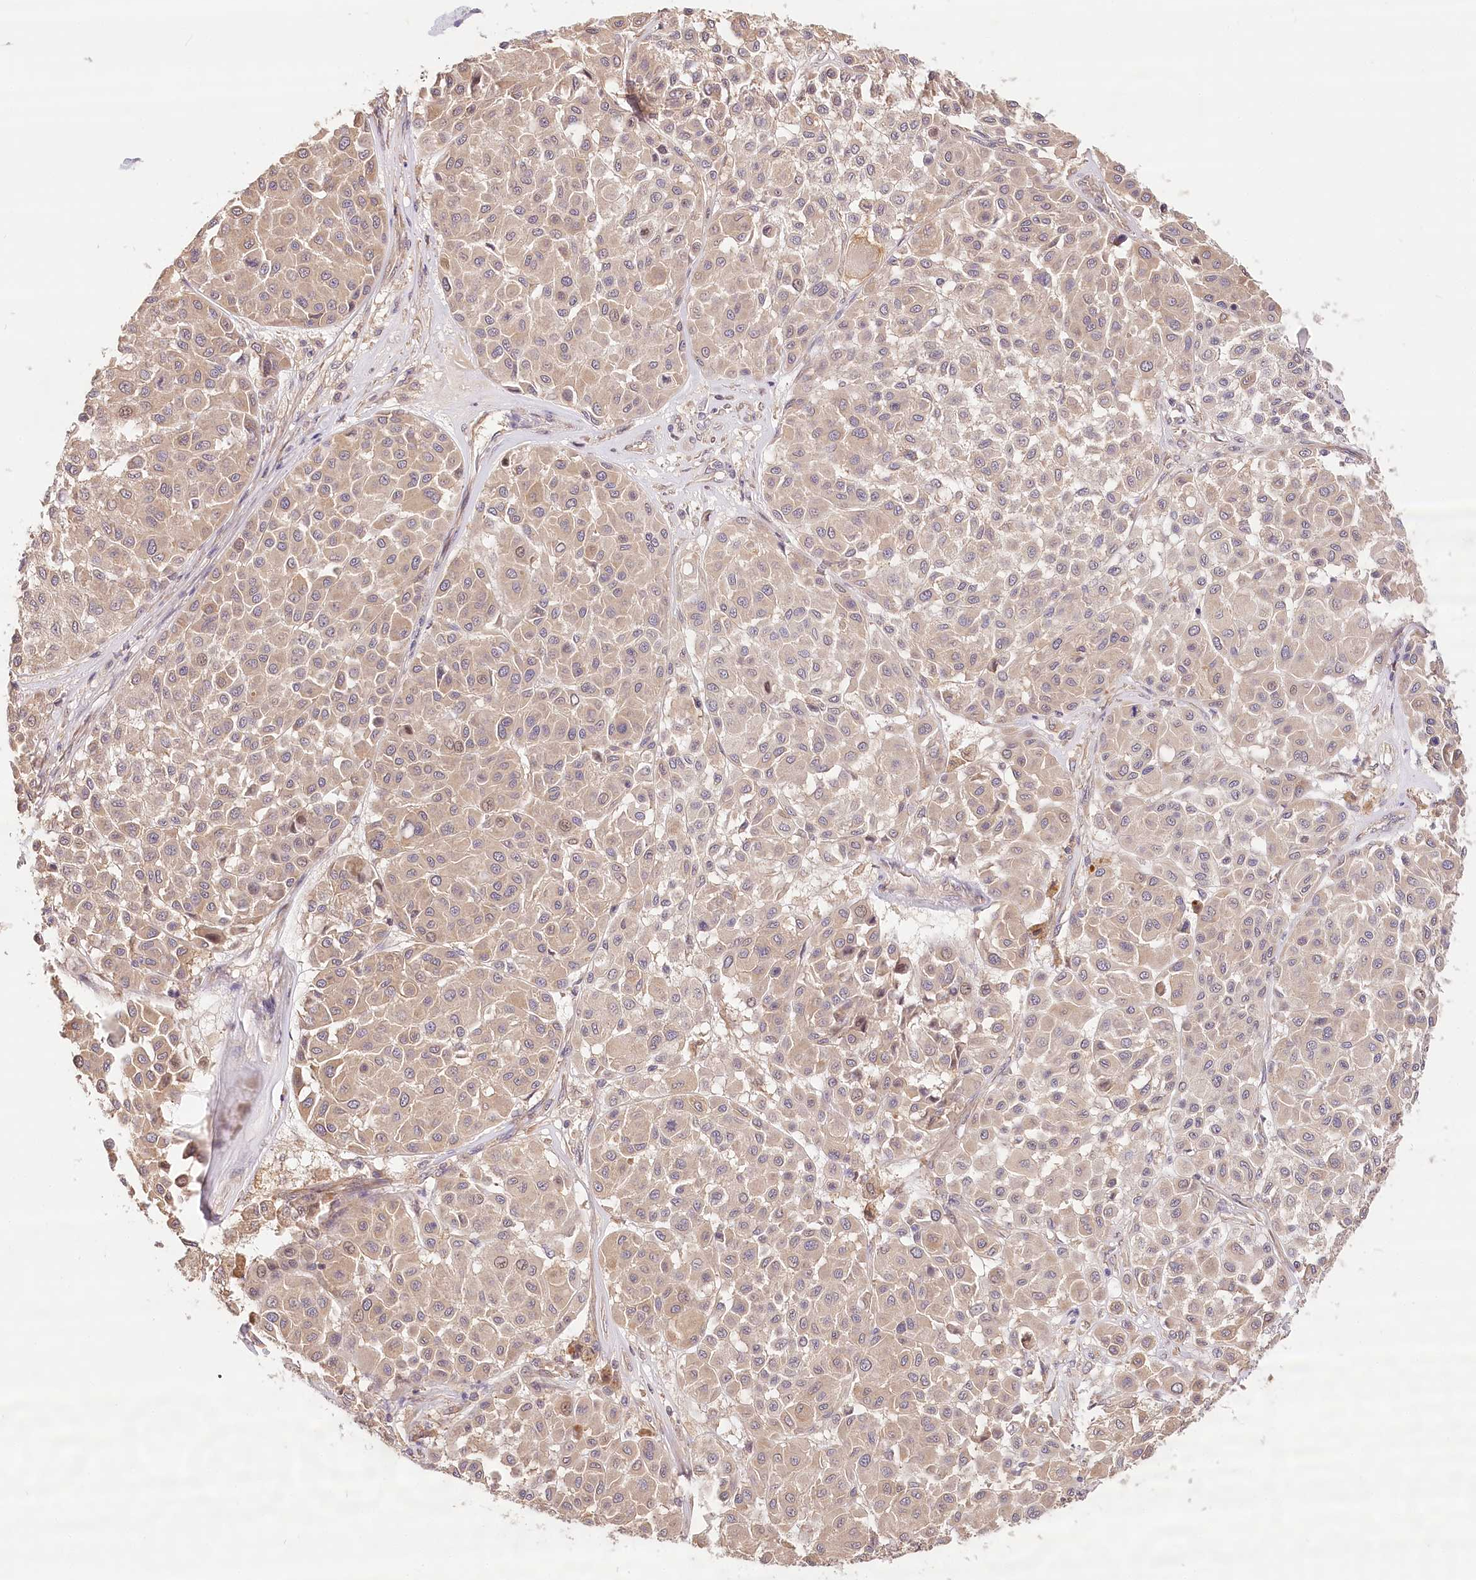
{"staining": {"intensity": "weak", "quantity": ">75%", "location": "cytoplasmic/membranous"}, "tissue": "melanoma", "cell_type": "Tumor cells", "image_type": "cancer", "snomed": [{"axis": "morphology", "description": "Malignant melanoma, Metastatic site"}, {"axis": "topography", "description": "Soft tissue"}], "caption": "Melanoma stained with a protein marker demonstrates weak staining in tumor cells.", "gene": "LSS", "patient": {"sex": "male", "age": 41}}